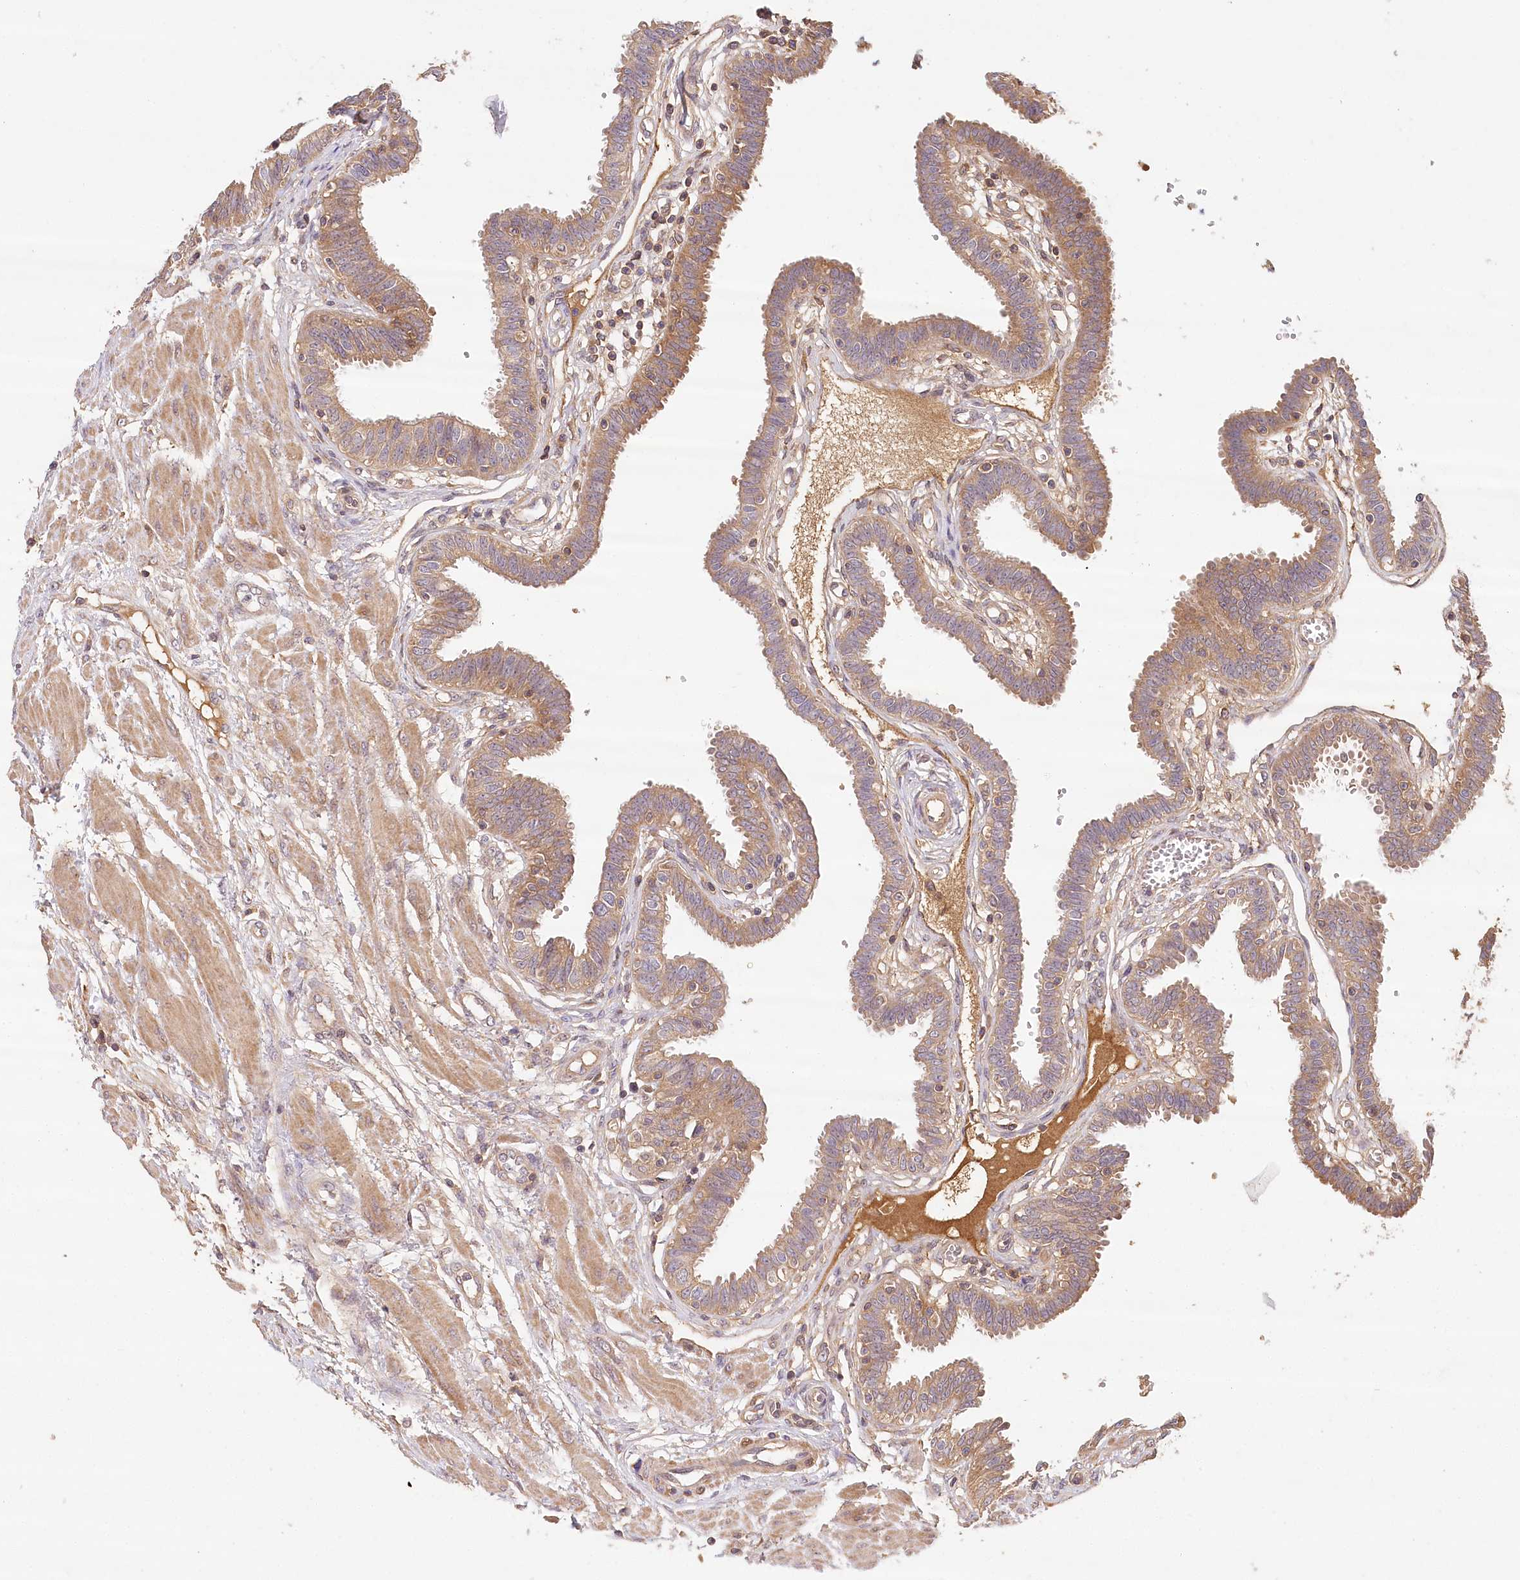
{"staining": {"intensity": "moderate", "quantity": ">75%", "location": "cytoplasmic/membranous"}, "tissue": "fallopian tube", "cell_type": "Glandular cells", "image_type": "normal", "snomed": [{"axis": "morphology", "description": "Normal tissue, NOS"}, {"axis": "topography", "description": "Fallopian tube"}], "caption": "High-magnification brightfield microscopy of normal fallopian tube stained with DAB (brown) and counterstained with hematoxylin (blue). glandular cells exhibit moderate cytoplasmic/membranous staining is identified in approximately>75% of cells.", "gene": "LSS", "patient": {"sex": "female", "age": 32}}